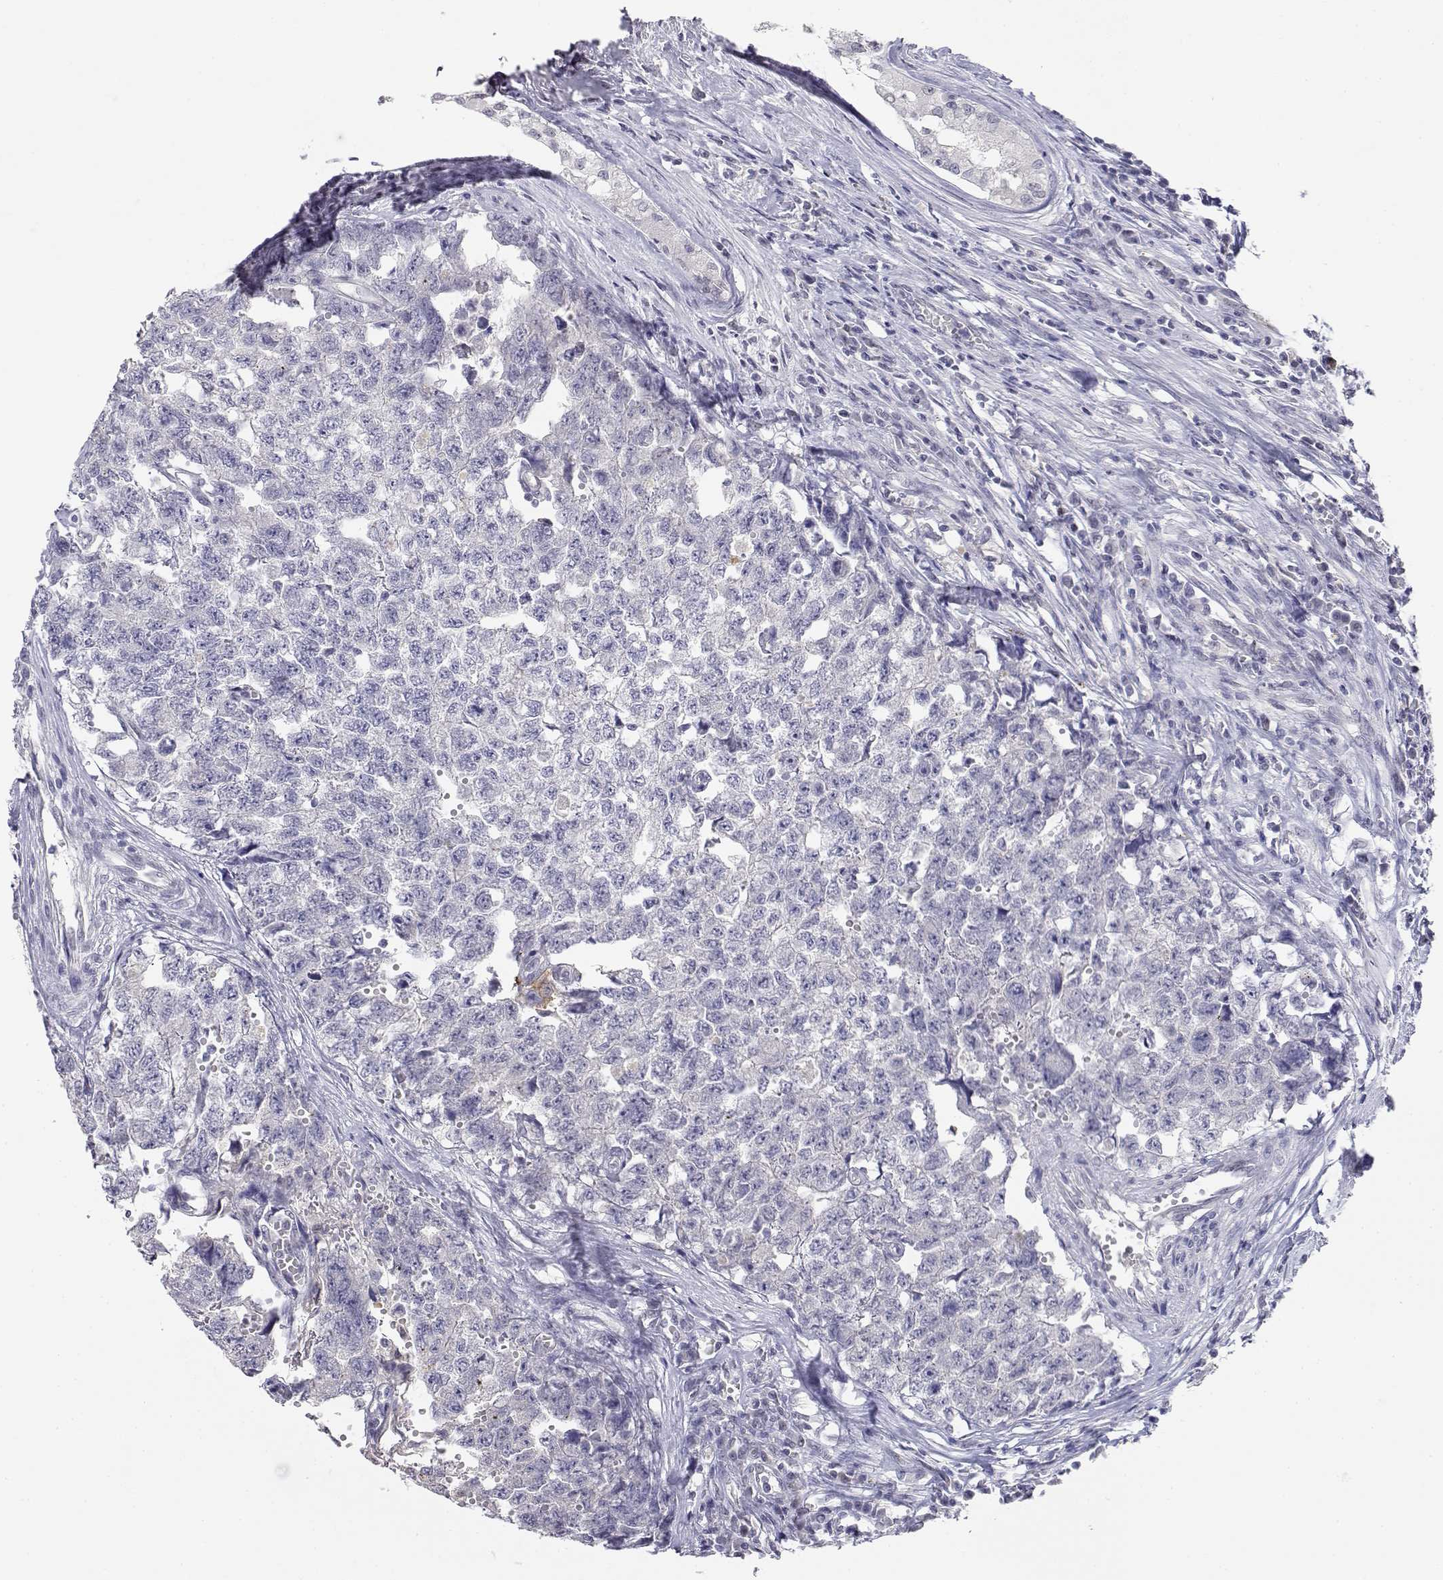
{"staining": {"intensity": "negative", "quantity": "none", "location": "none"}, "tissue": "testis cancer", "cell_type": "Tumor cells", "image_type": "cancer", "snomed": [{"axis": "morphology", "description": "Seminoma, NOS"}, {"axis": "morphology", "description": "Carcinoma, Embryonal, NOS"}, {"axis": "topography", "description": "Testis"}], "caption": "An image of embryonal carcinoma (testis) stained for a protein shows no brown staining in tumor cells.", "gene": "ADA", "patient": {"sex": "male", "age": 22}}